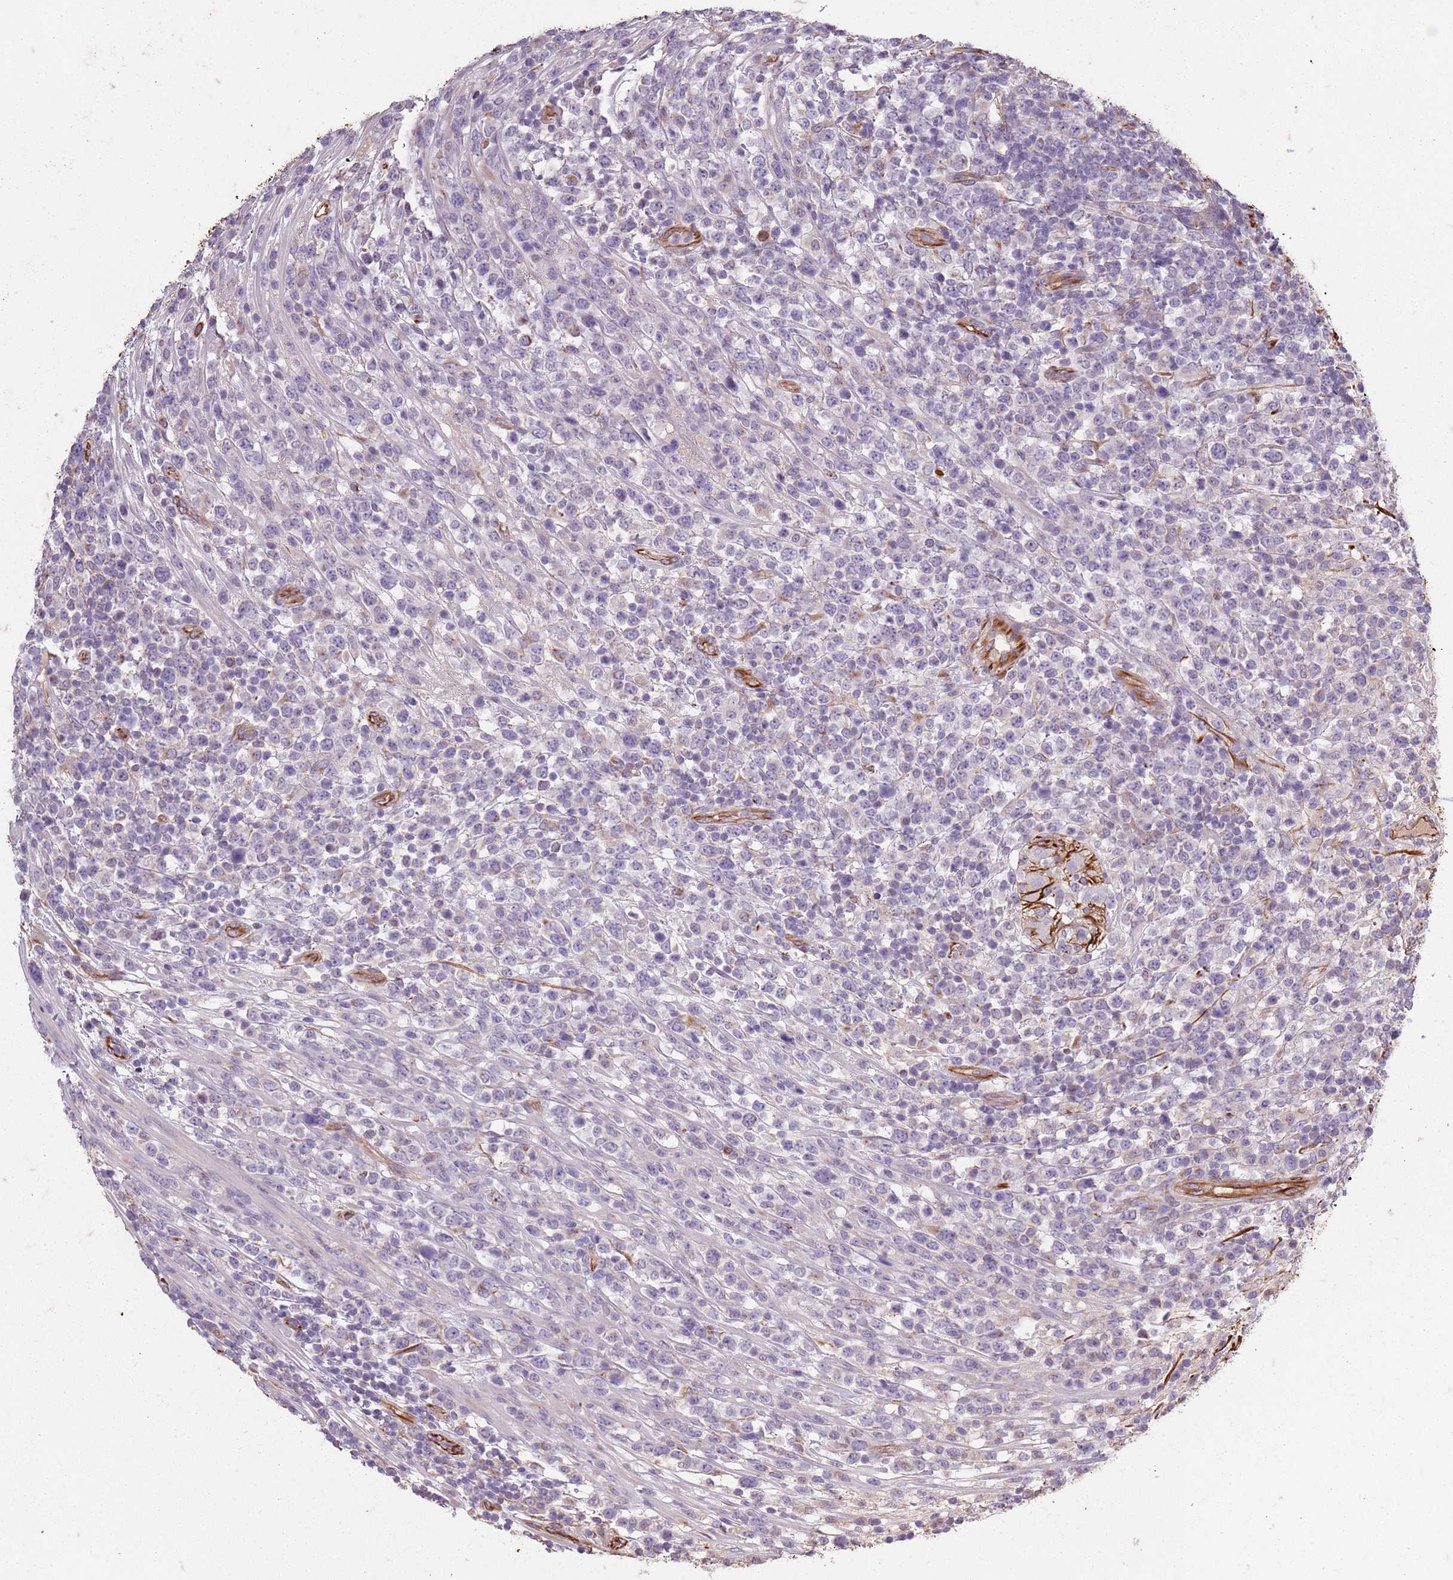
{"staining": {"intensity": "negative", "quantity": "none", "location": "none"}, "tissue": "lymphoma", "cell_type": "Tumor cells", "image_type": "cancer", "snomed": [{"axis": "morphology", "description": "Malignant lymphoma, non-Hodgkin's type, High grade"}, {"axis": "topography", "description": "Colon"}], "caption": "Immunohistochemical staining of human lymphoma displays no significant positivity in tumor cells.", "gene": "TAS2R38", "patient": {"sex": "female", "age": 53}}